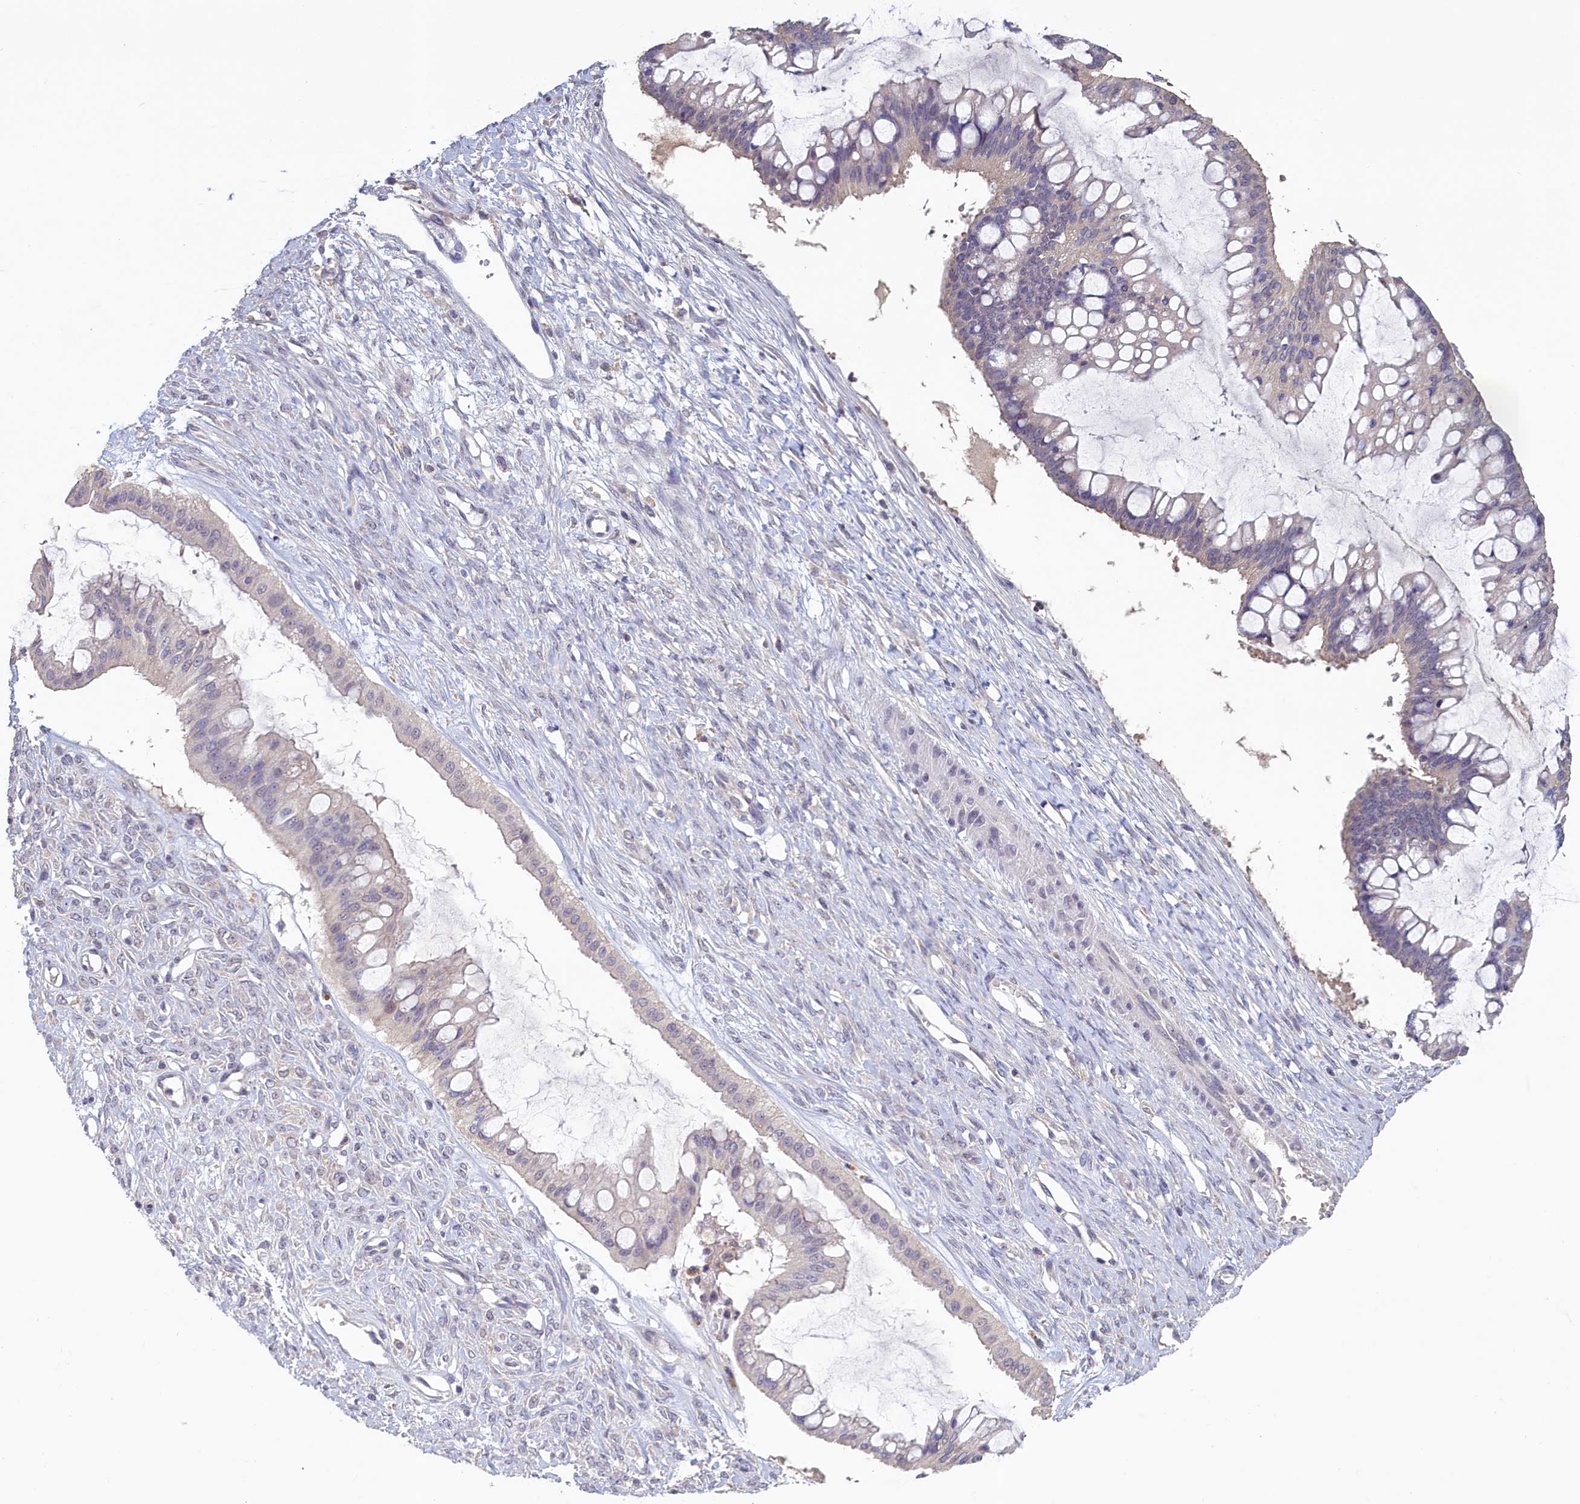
{"staining": {"intensity": "negative", "quantity": "none", "location": "none"}, "tissue": "ovarian cancer", "cell_type": "Tumor cells", "image_type": "cancer", "snomed": [{"axis": "morphology", "description": "Cystadenocarcinoma, mucinous, NOS"}, {"axis": "topography", "description": "Ovary"}], "caption": "High power microscopy histopathology image of an immunohistochemistry (IHC) photomicrograph of mucinous cystadenocarcinoma (ovarian), revealing no significant positivity in tumor cells.", "gene": "ATF7IP2", "patient": {"sex": "female", "age": 73}}